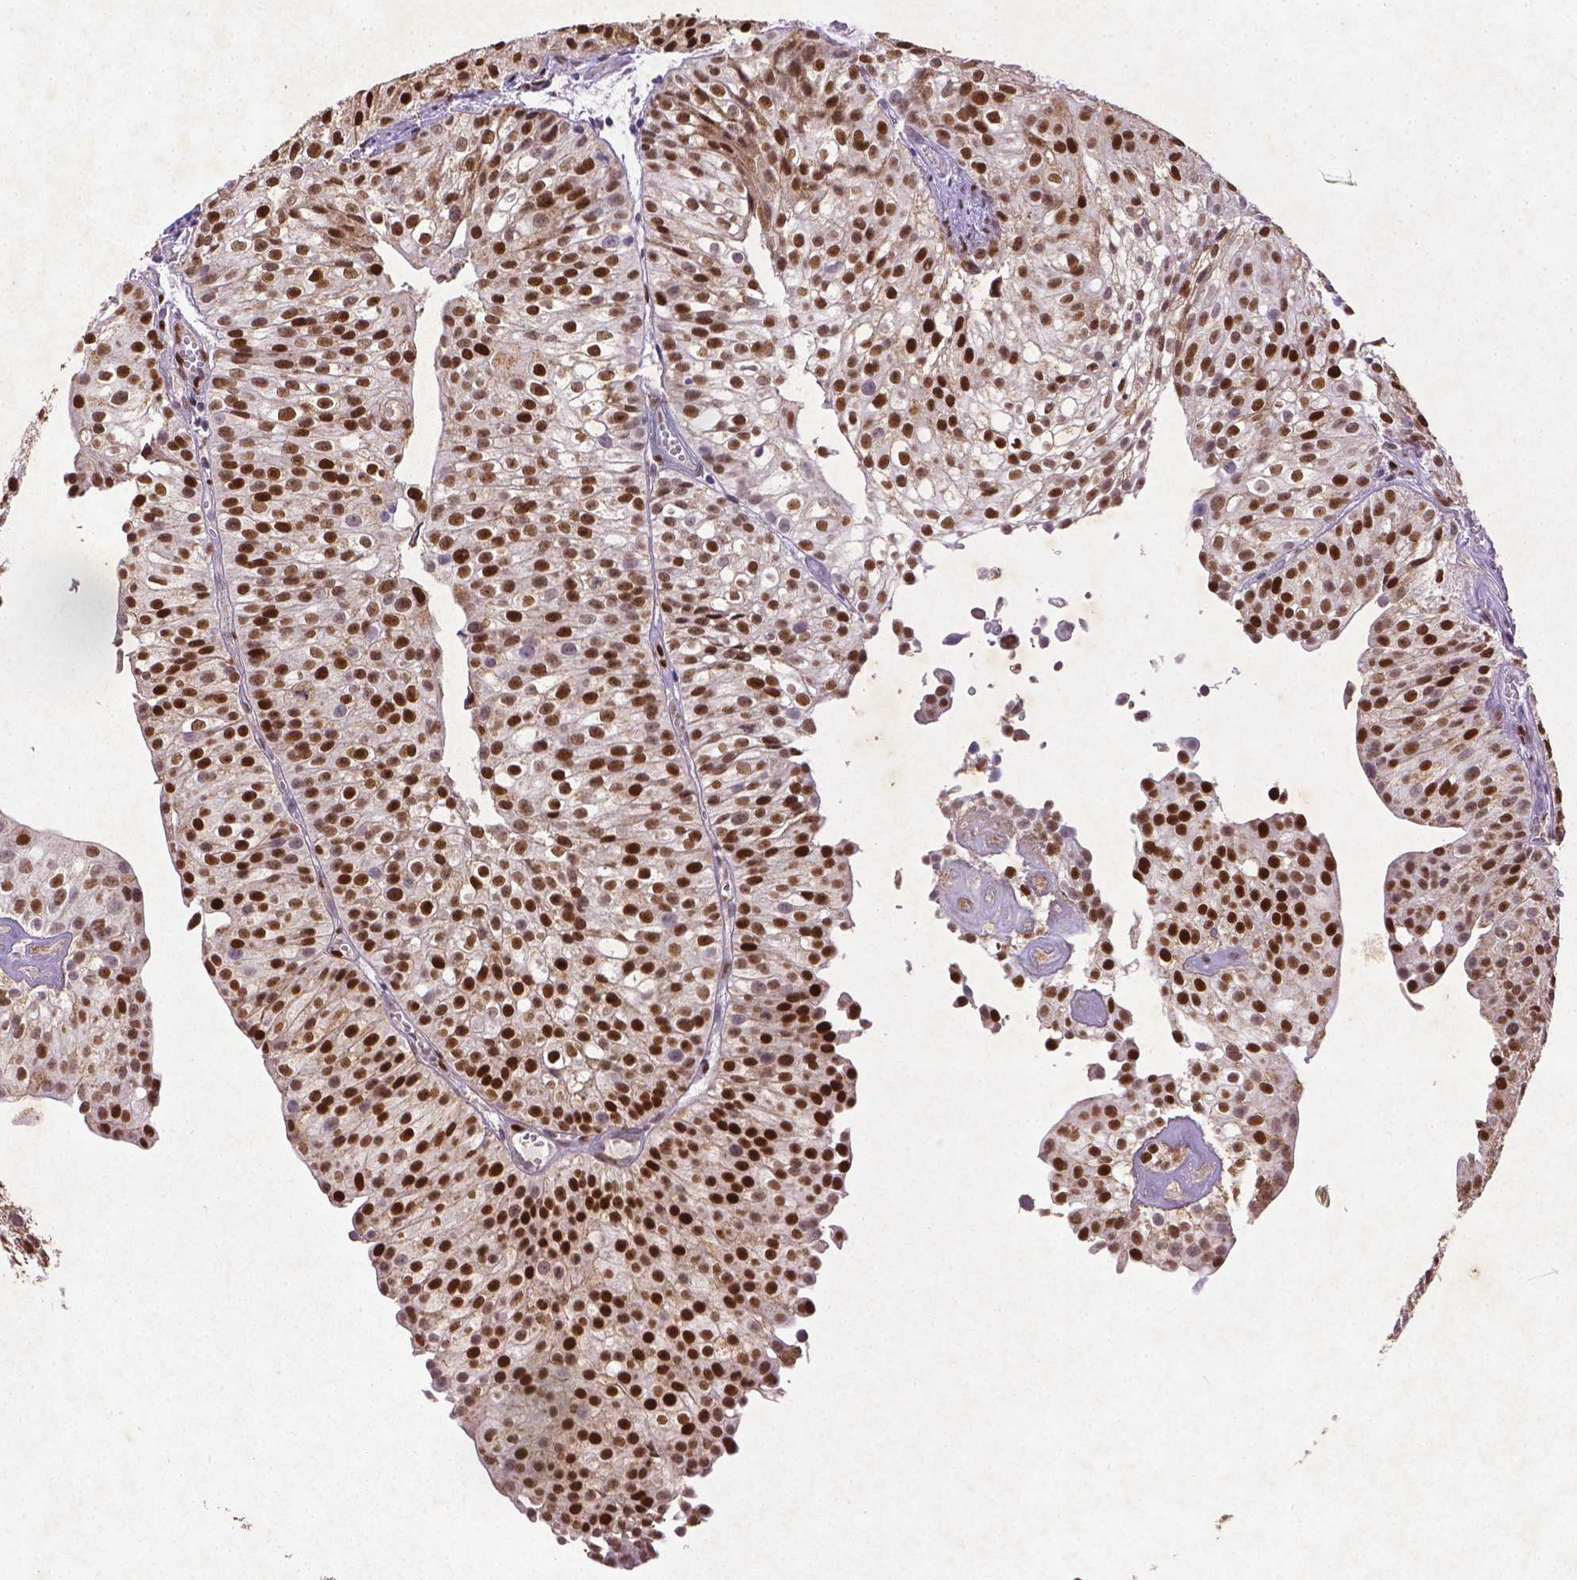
{"staining": {"intensity": "strong", "quantity": ">75%", "location": "nuclear"}, "tissue": "urothelial cancer", "cell_type": "Tumor cells", "image_type": "cancer", "snomed": [{"axis": "morphology", "description": "Urothelial carcinoma, Low grade"}, {"axis": "topography", "description": "Urinary bladder"}], "caption": "The histopathology image reveals staining of urothelial carcinoma (low-grade), revealing strong nuclear protein expression (brown color) within tumor cells. (Brightfield microscopy of DAB IHC at high magnification).", "gene": "CDKN1A", "patient": {"sex": "male", "age": 70}}